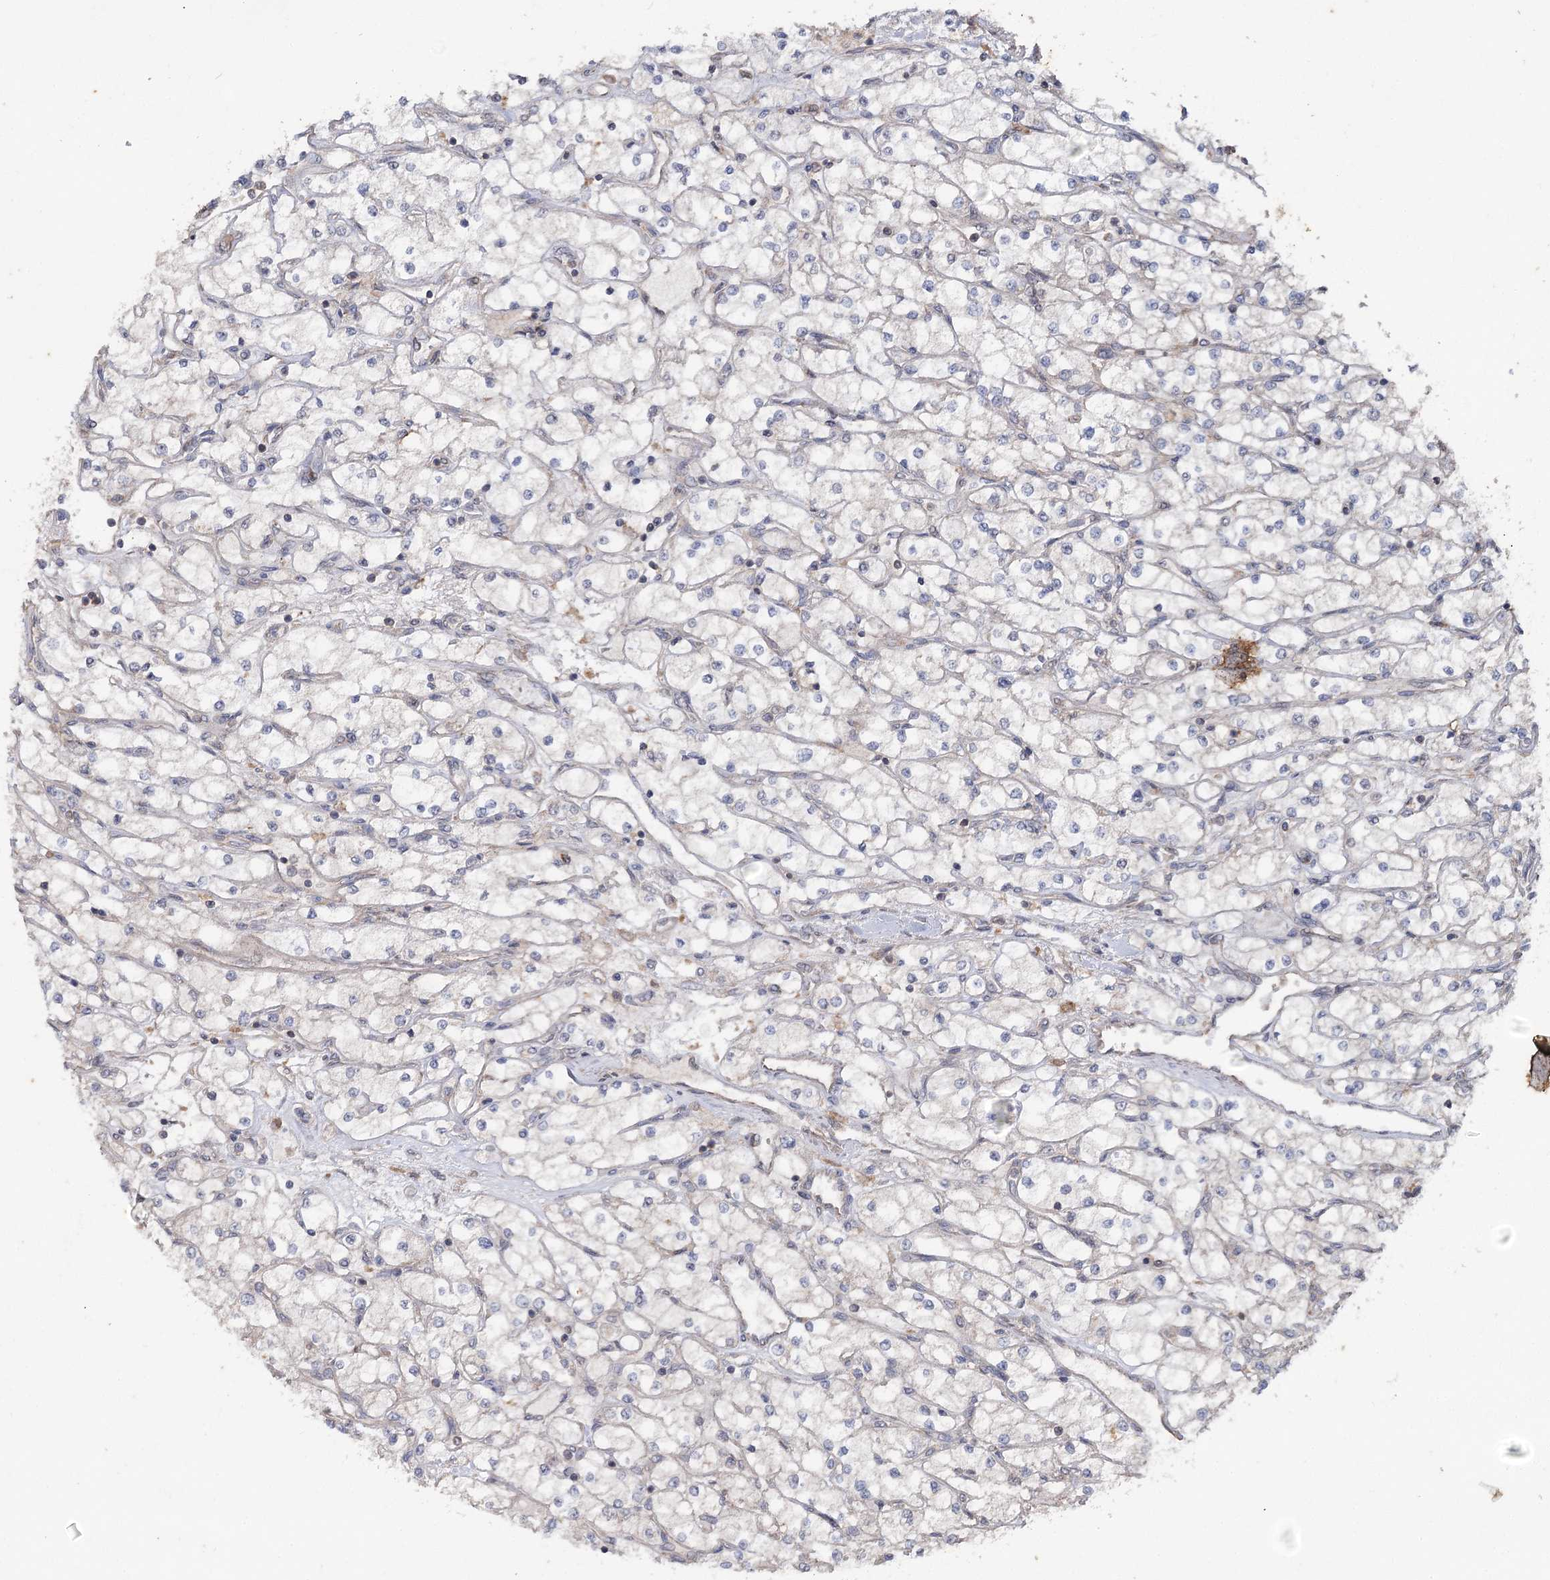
{"staining": {"intensity": "negative", "quantity": "none", "location": "none"}, "tissue": "renal cancer", "cell_type": "Tumor cells", "image_type": "cancer", "snomed": [{"axis": "morphology", "description": "Adenocarcinoma, NOS"}, {"axis": "topography", "description": "Kidney"}], "caption": "Human renal cancer (adenocarcinoma) stained for a protein using immunohistochemistry (IHC) shows no staining in tumor cells.", "gene": "MINDY3", "patient": {"sex": "male", "age": 80}}